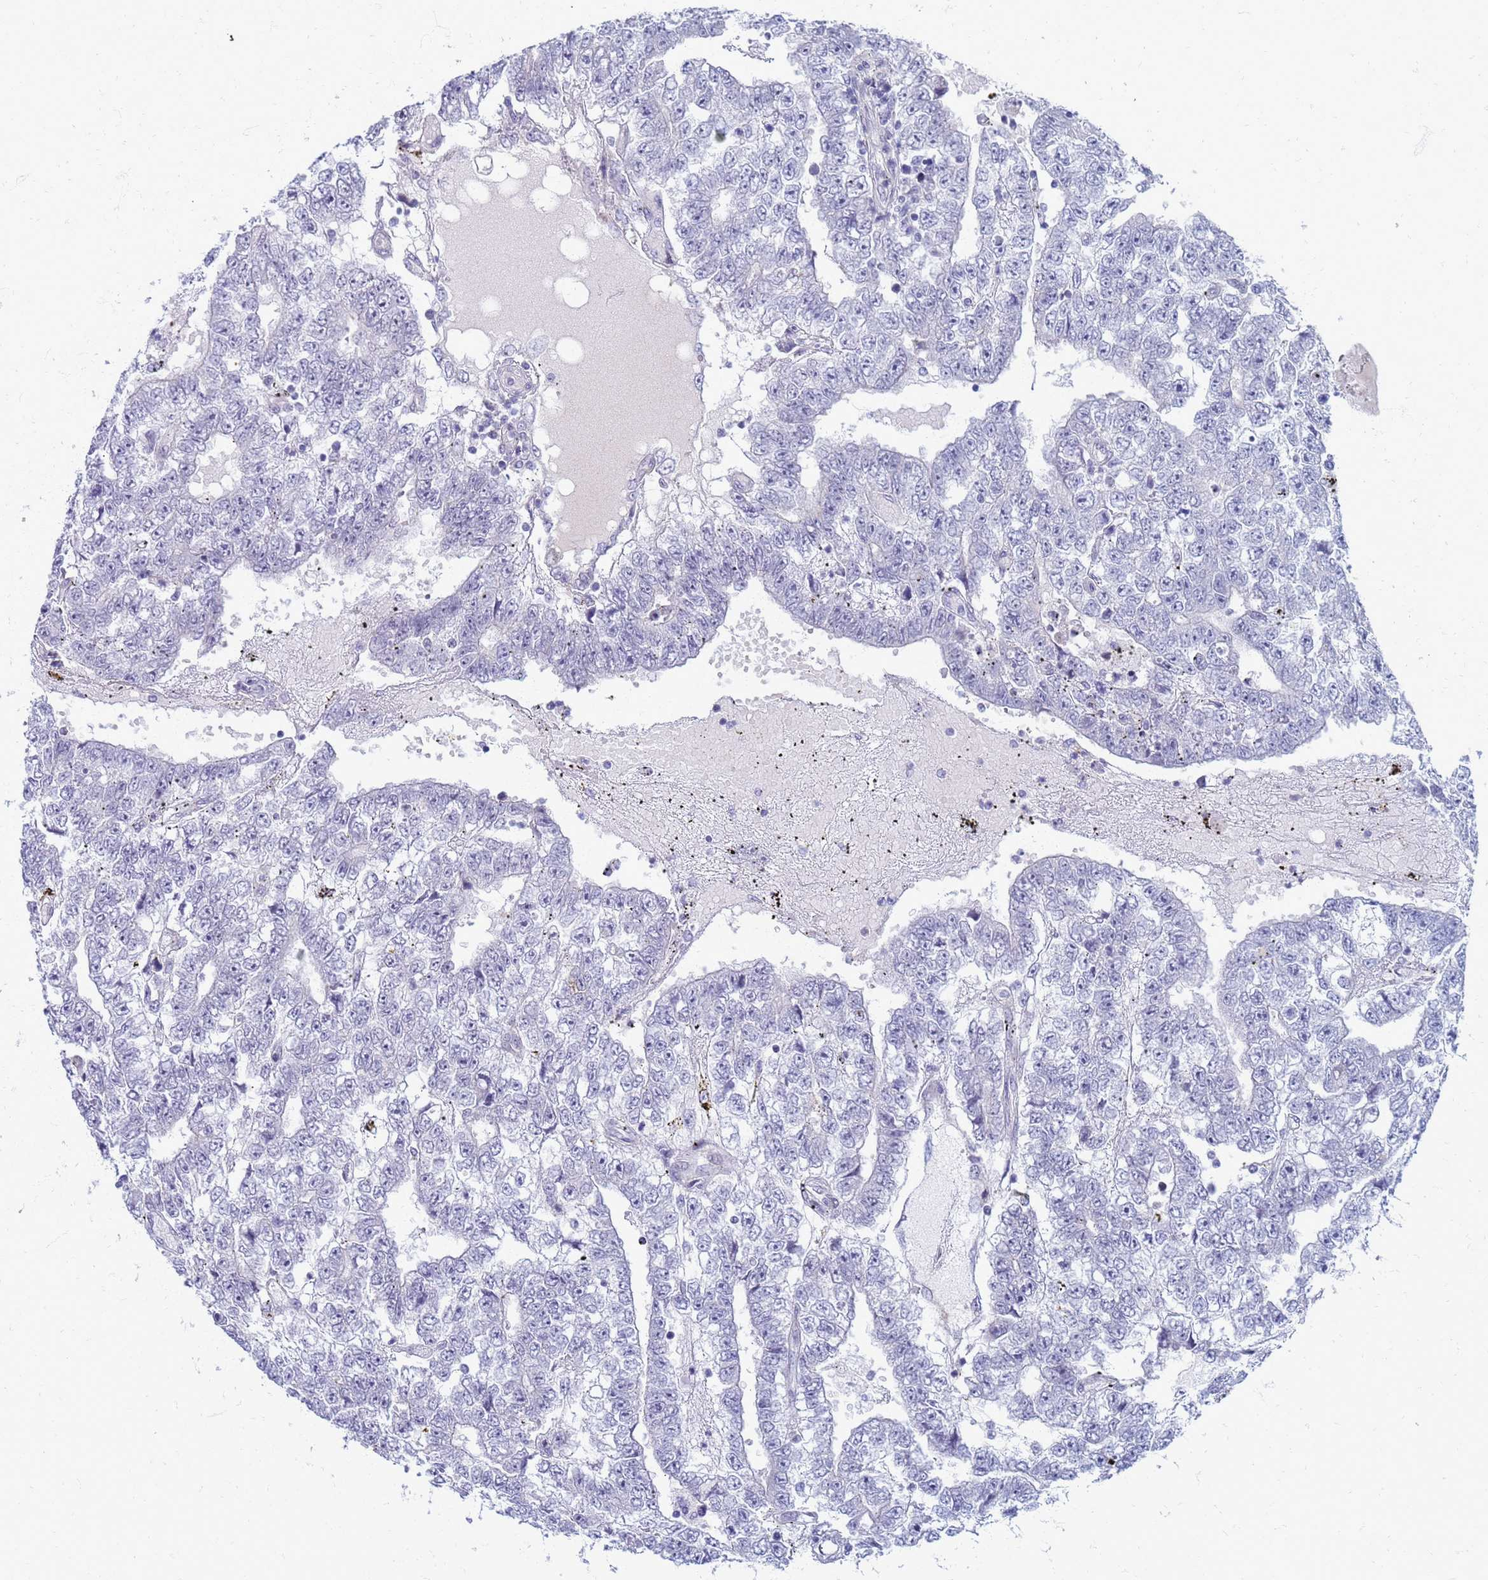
{"staining": {"intensity": "negative", "quantity": "none", "location": "none"}, "tissue": "testis cancer", "cell_type": "Tumor cells", "image_type": "cancer", "snomed": [{"axis": "morphology", "description": "Carcinoma, Embryonal, NOS"}, {"axis": "topography", "description": "Testis"}], "caption": "There is no significant positivity in tumor cells of embryonal carcinoma (testis).", "gene": "CLCA2", "patient": {"sex": "male", "age": 25}}